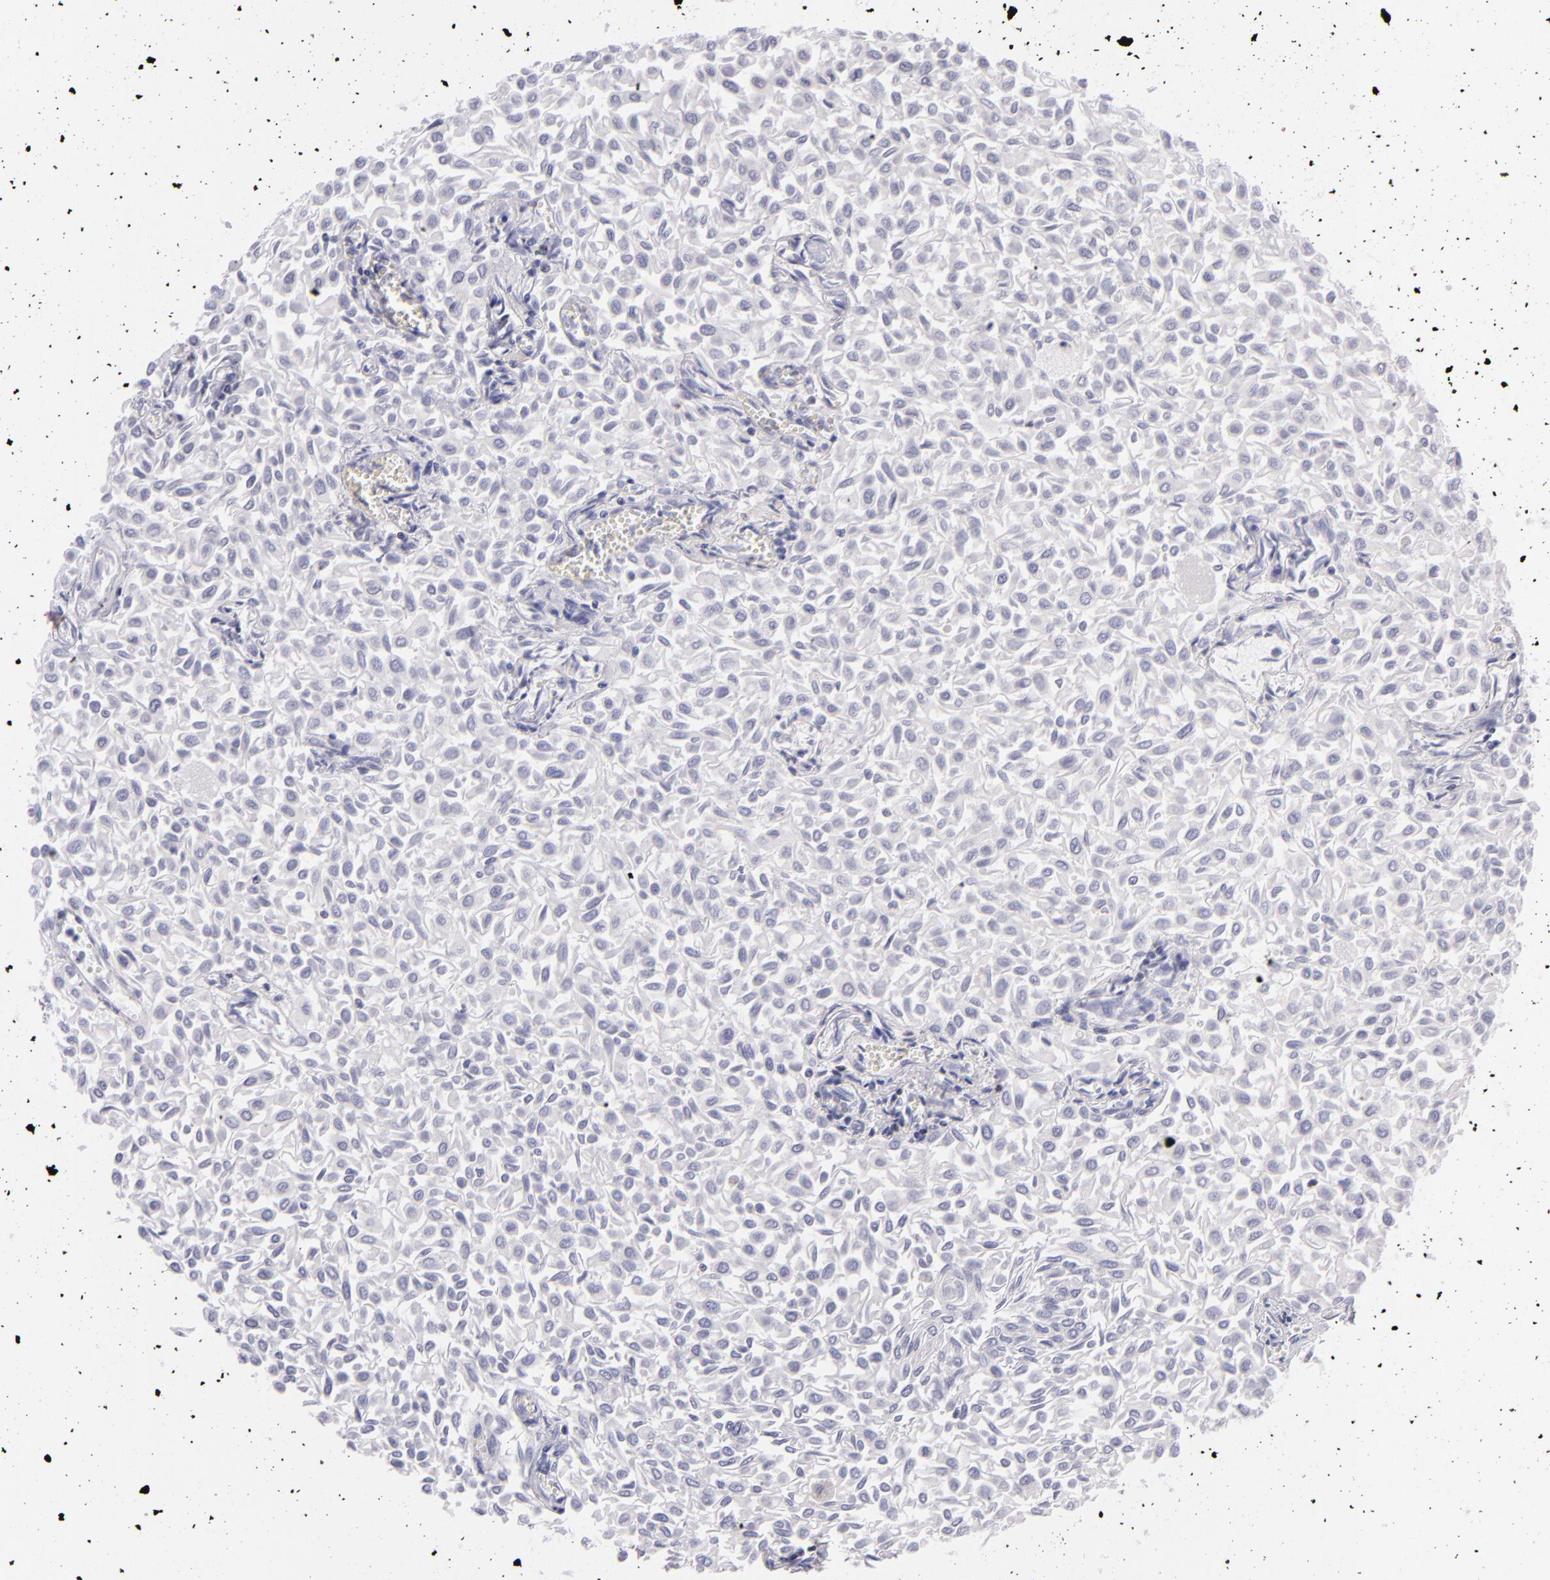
{"staining": {"intensity": "negative", "quantity": "none", "location": "none"}, "tissue": "urothelial cancer", "cell_type": "Tumor cells", "image_type": "cancer", "snomed": [{"axis": "morphology", "description": "Urothelial carcinoma, Low grade"}, {"axis": "topography", "description": "Urinary bladder"}], "caption": "Tumor cells are negative for brown protein staining in urothelial carcinoma (low-grade). (Stains: DAB immunohistochemistry with hematoxylin counter stain, Microscopy: brightfield microscopy at high magnification).", "gene": "CD48", "patient": {"sex": "male", "age": 64}}